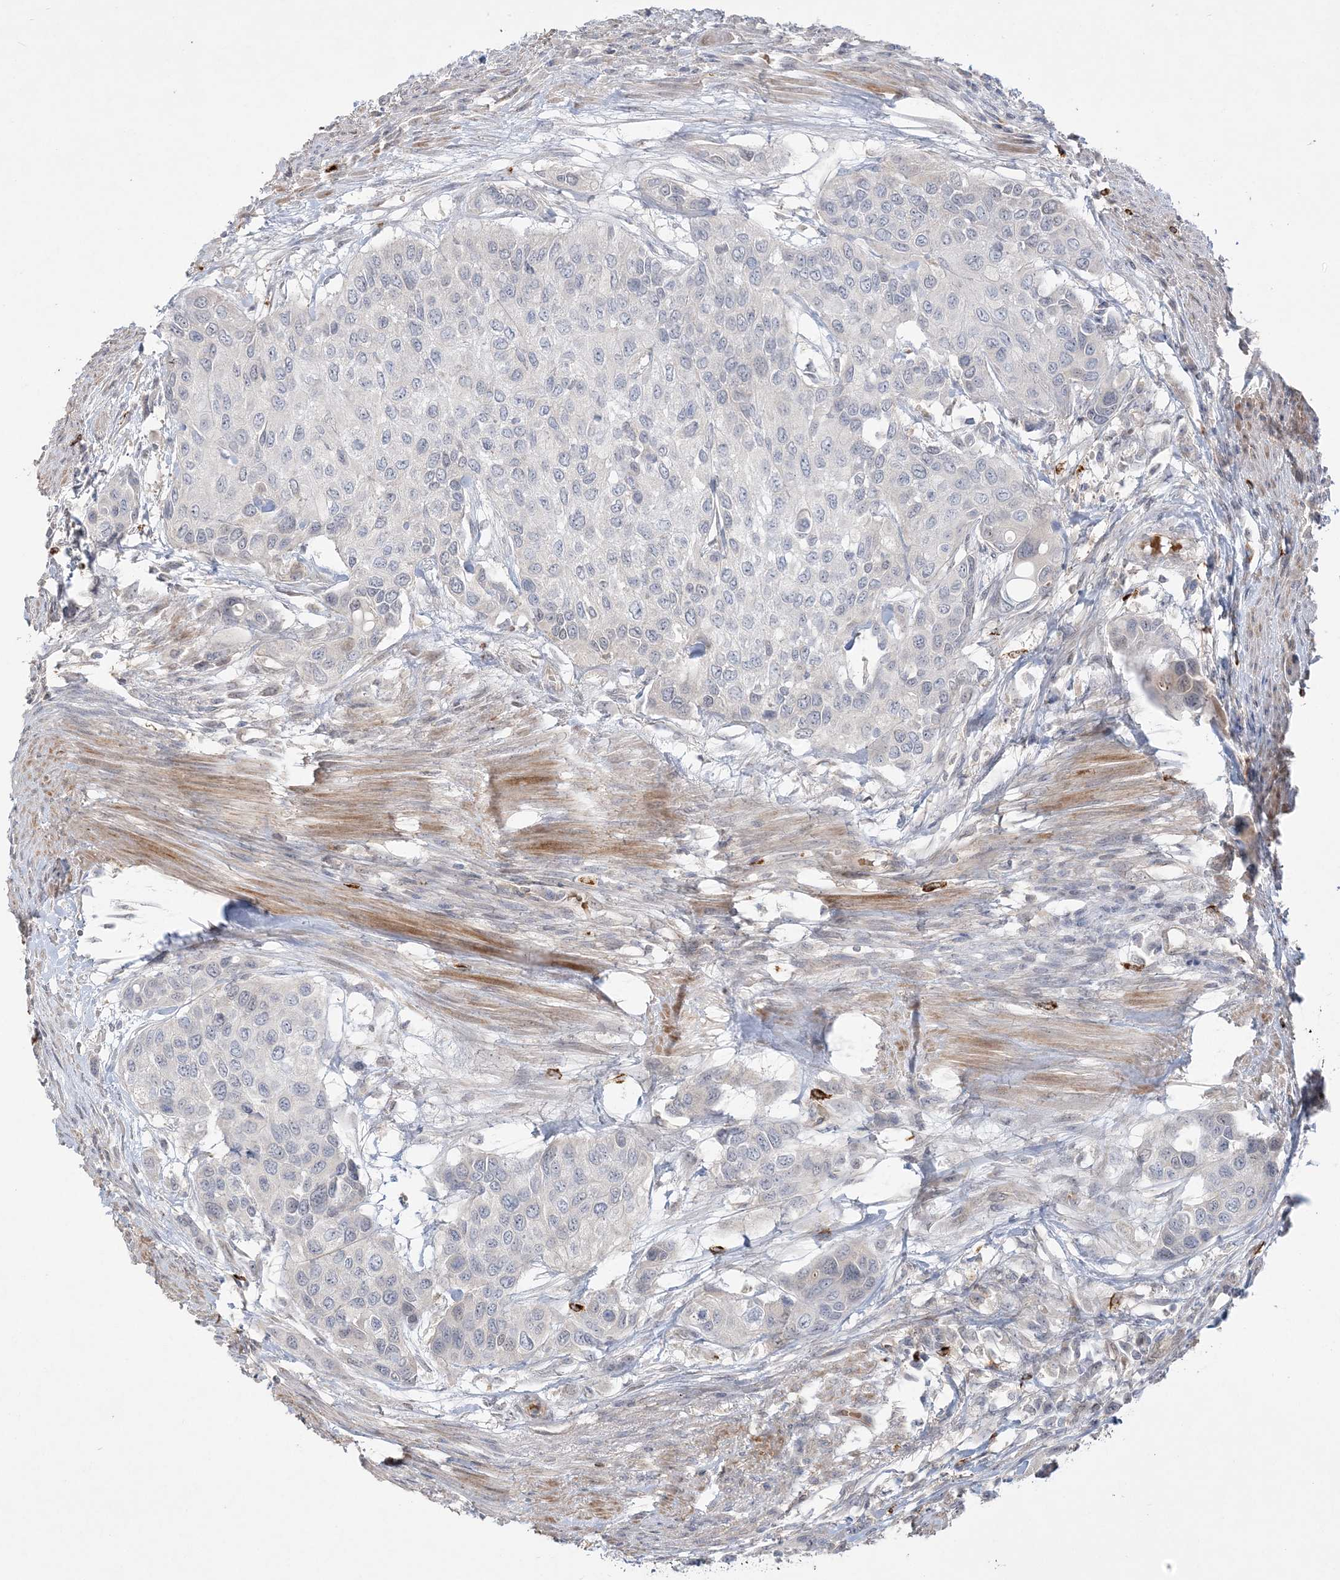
{"staining": {"intensity": "negative", "quantity": "none", "location": "none"}, "tissue": "urothelial cancer", "cell_type": "Tumor cells", "image_type": "cancer", "snomed": [{"axis": "morphology", "description": "Normal tissue, NOS"}, {"axis": "morphology", "description": "Urothelial carcinoma, High grade"}, {"axis": "topography", "description": "Vascular tissue"}, {"axis": "topography", "description": "Urinary bladder"}], "caption": "High power microscopy image of an IHC histopathology image of urothelial cancer, revealing no significant staining in tumor cells.", "gene": "INPP1", "patient": {"sex": "female", "age": 56}}